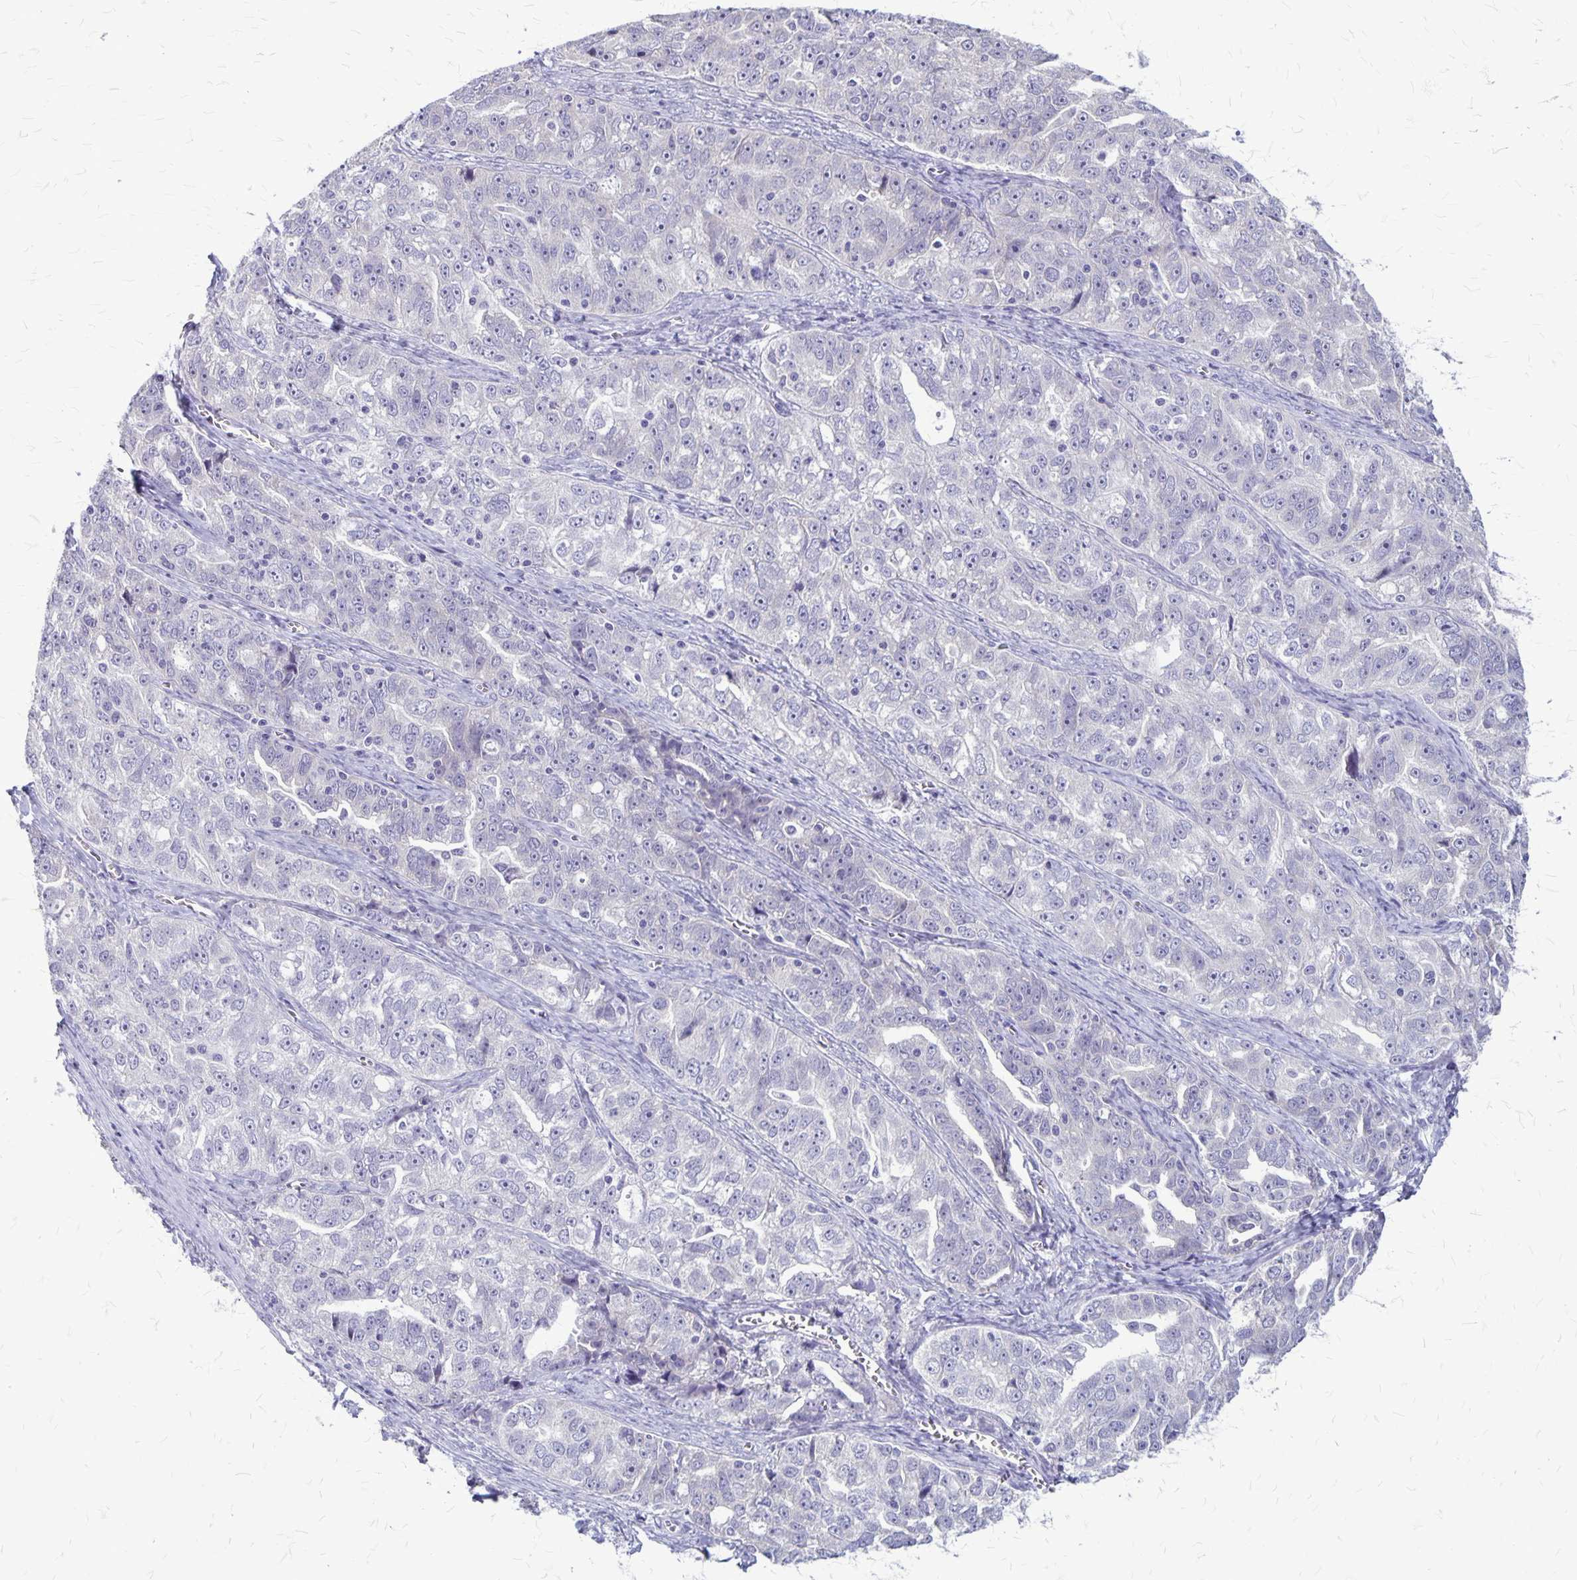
{"staining": {"intensity": "negative", "quantity": "none", "location": "none"}, "tissue": "ovarian cancer", "cell_type": "Tumor cells", "image_type": "cancer", "snomed": [{"axis": "morphology", "description": "Cystadenocarcinoma, serous, NOS"}, {"axis": "topography", "description": "Ovary"}], "caption": "Ovarian cancer (serous cystadenocarcinoma) stained for a protein using immunohistochemistry (IHC) exhibits no expression tumor cells.", "gene": "PLXNB3", "patient": {"sex": "female", "age": 51}}